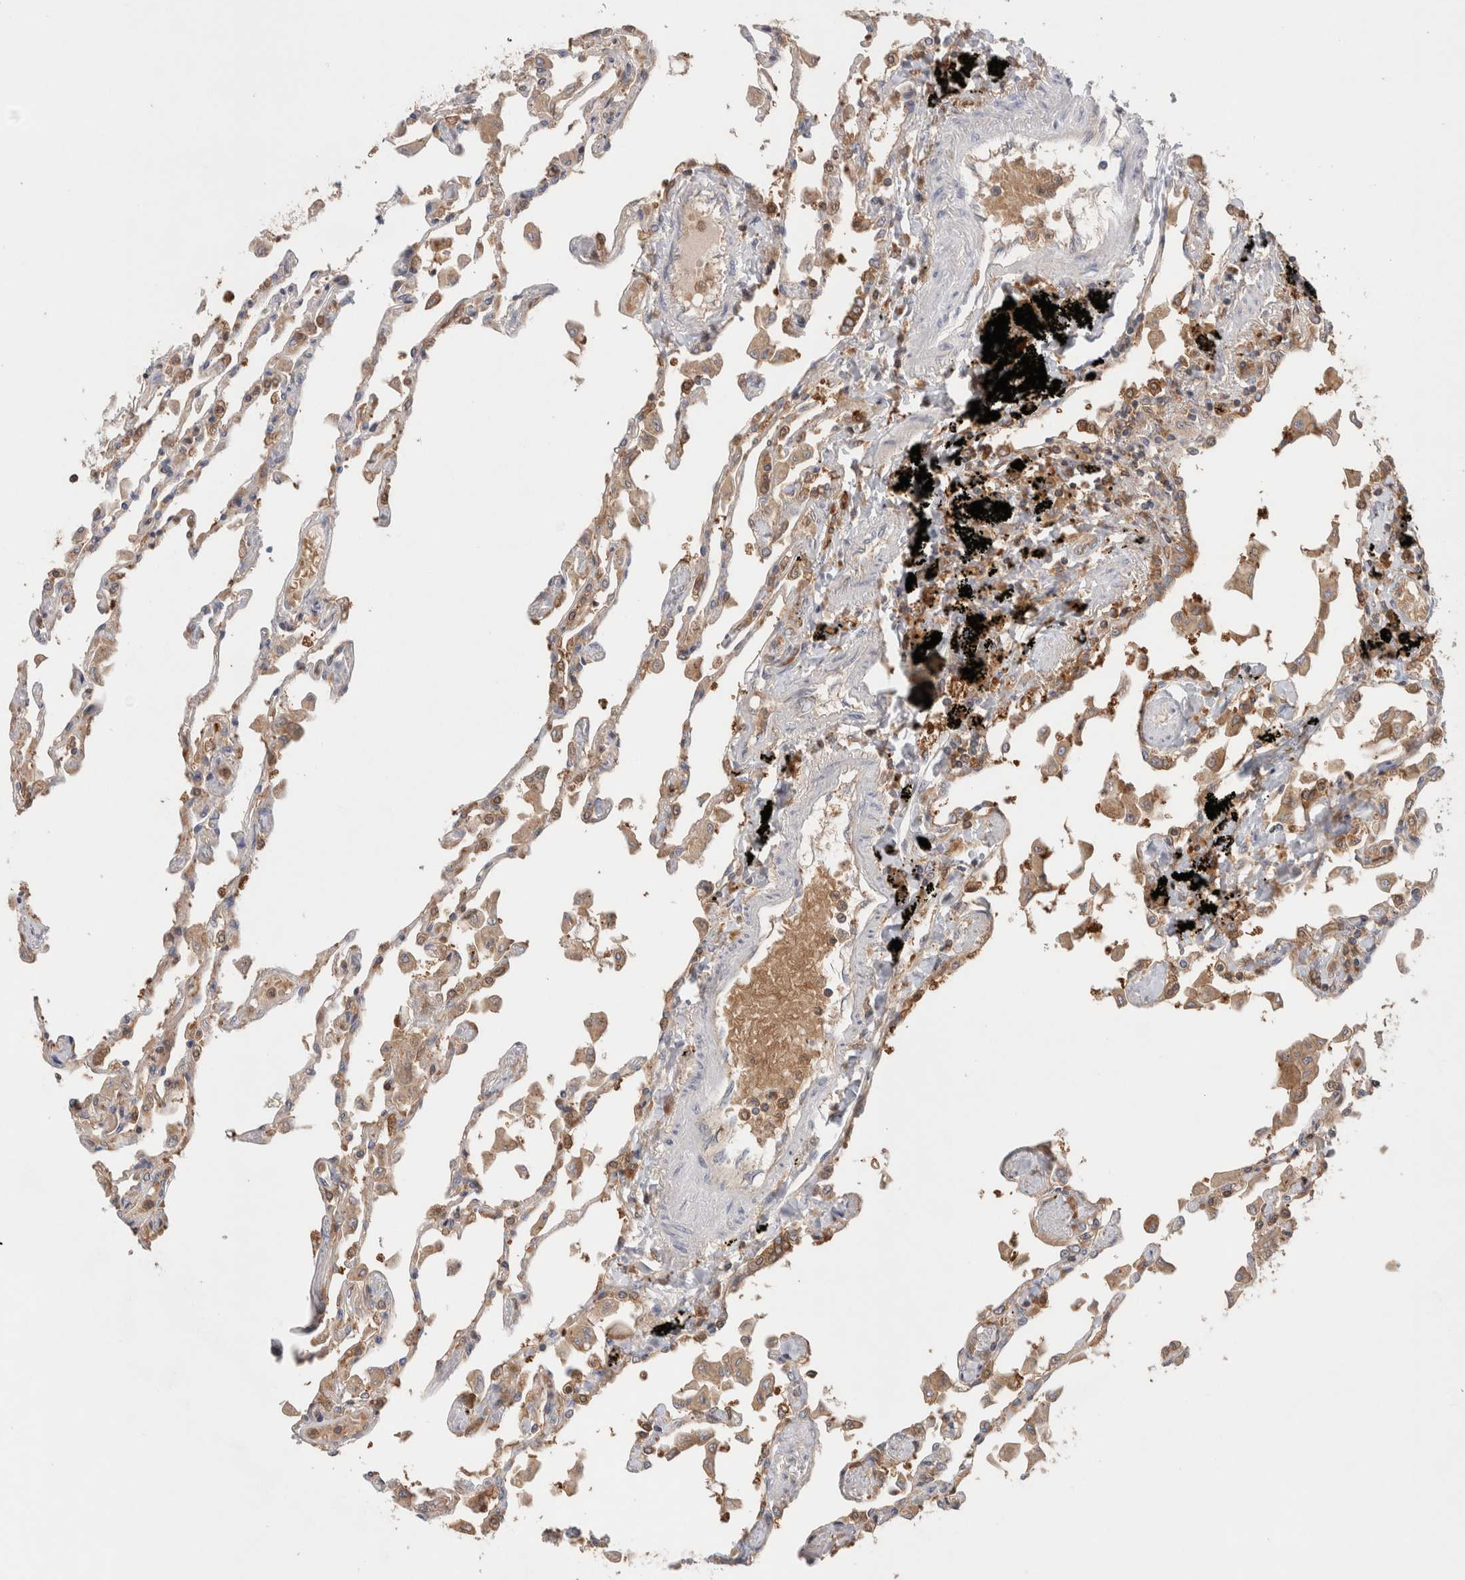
{"staining": {"intensity": "moderate", "quantity": "25%-75%", "location": "cytoplasmic/membranous"}, "tissue": "lung", "cell_type": "Alveolar cells", "image_type": "normal", "snomed": [{"axis": "morphology", "description": "Normal tissue, NOS"}, {"axis": "topography", "description": "Bronchus"}, {"axis": "topography", "description": "Lung"}], "caption": "High-magnification brightfield microscopy of unremarkable lung stained with DAB (brown) and counterstained with hematoxylin (blue). alveolar cells exhibit moderate cytoplasmic/membranous expression is appreciated in about25%-75% of cells. (DAB IHC, brown staining for protein, blue staining for nuclei).", "gene": "KLHL14", "patient": {"sex": "female", "age": 49}}